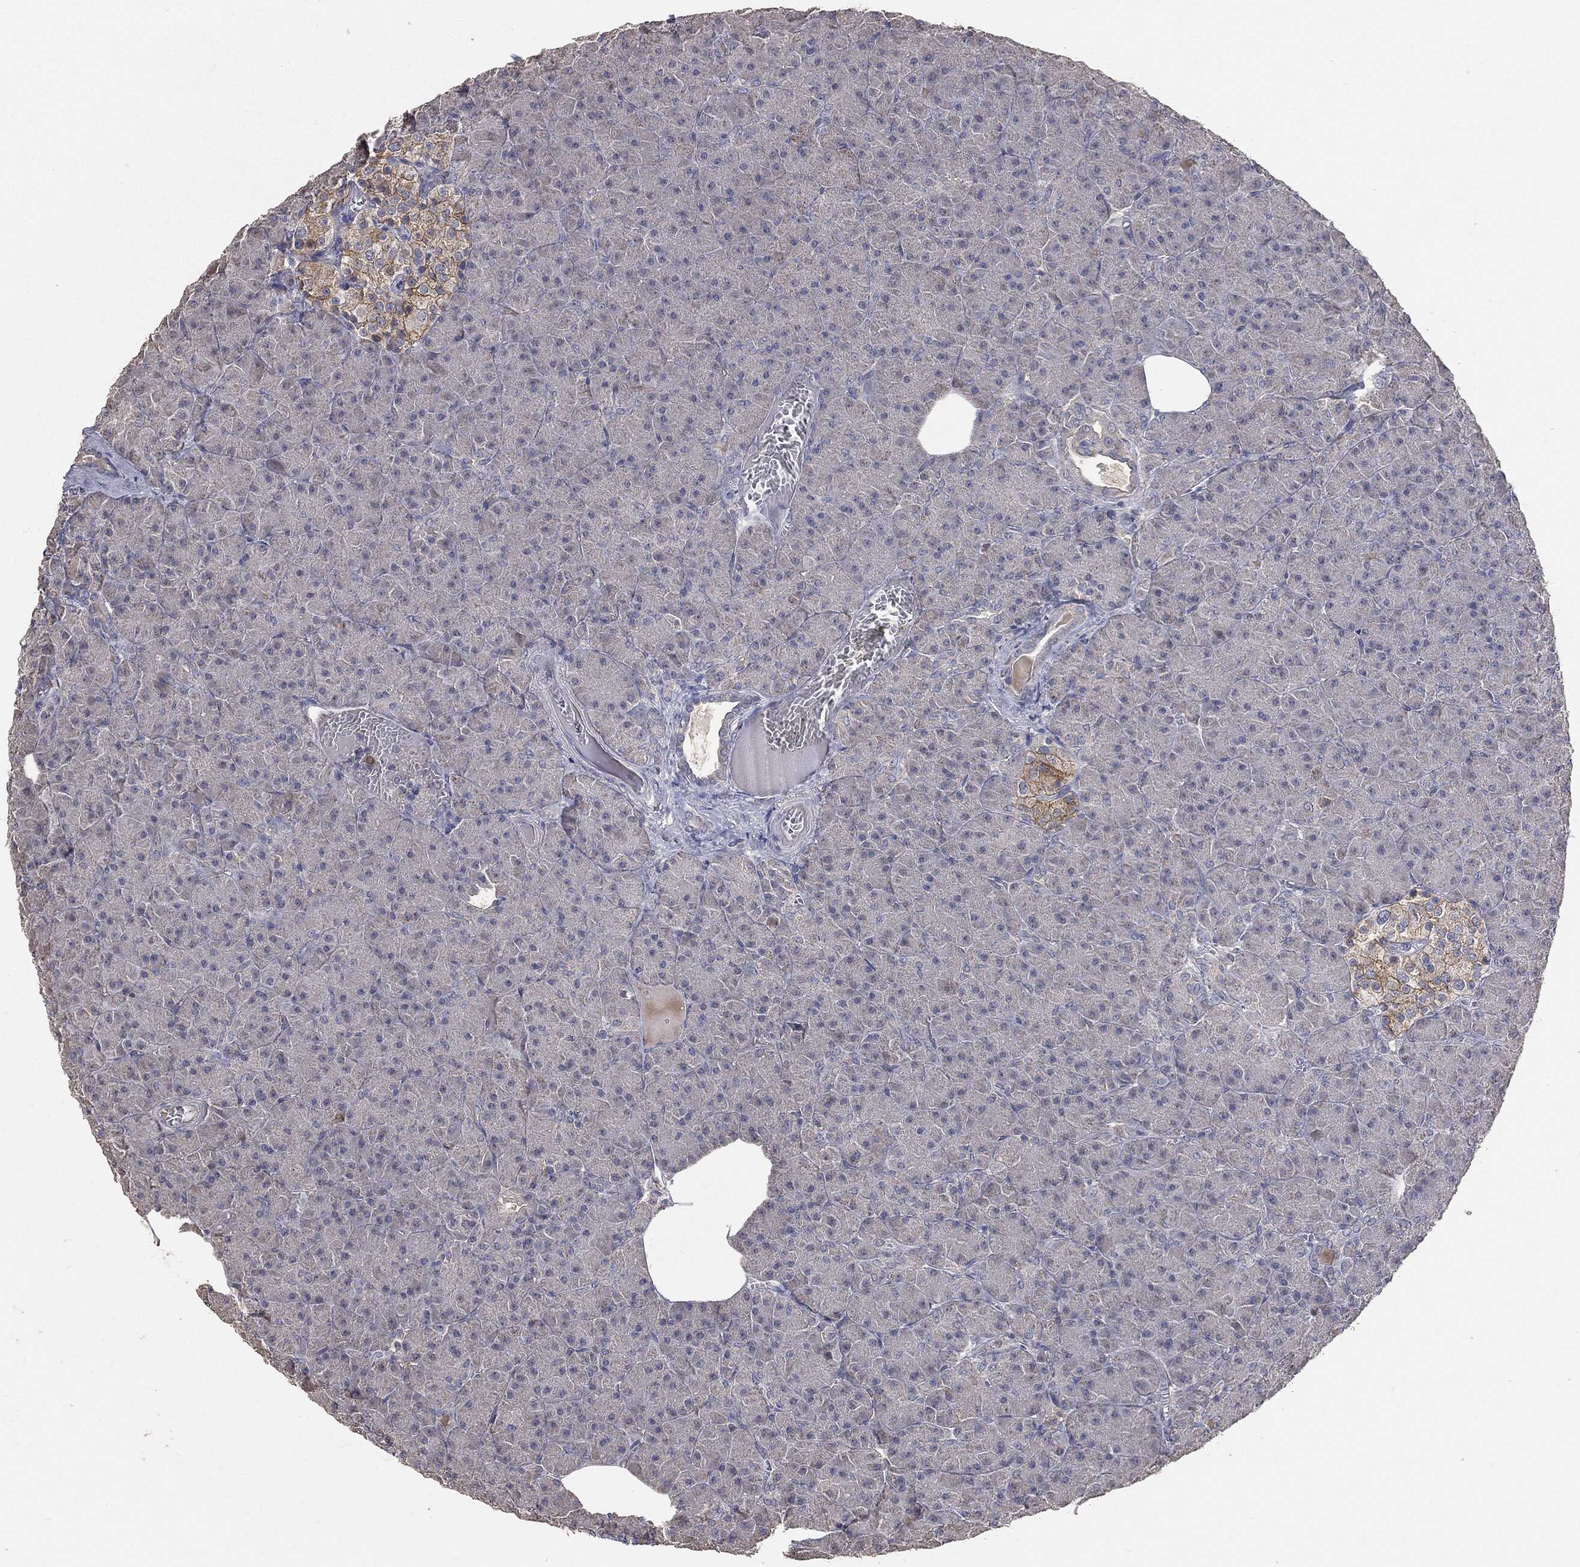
{"staining": {"intensity": "negative", "quantity": "none", "location": "none"}, "tissue": "pancreas", "cell_type": "Exocrine glandular cells", "image_type": "normal", "snomed": [{"axis": "morphology", "description": "Normal tissue, NOS"}, {"axis": "topography", "description": "Pancreas"}], "caption": "This is an immunohistochemistry photomicrograph of benign human pancreas. There is no staining in exocrine glandular cells.", "gene": "SNAP25", "patient": {"sex": "male", "age": 61}}